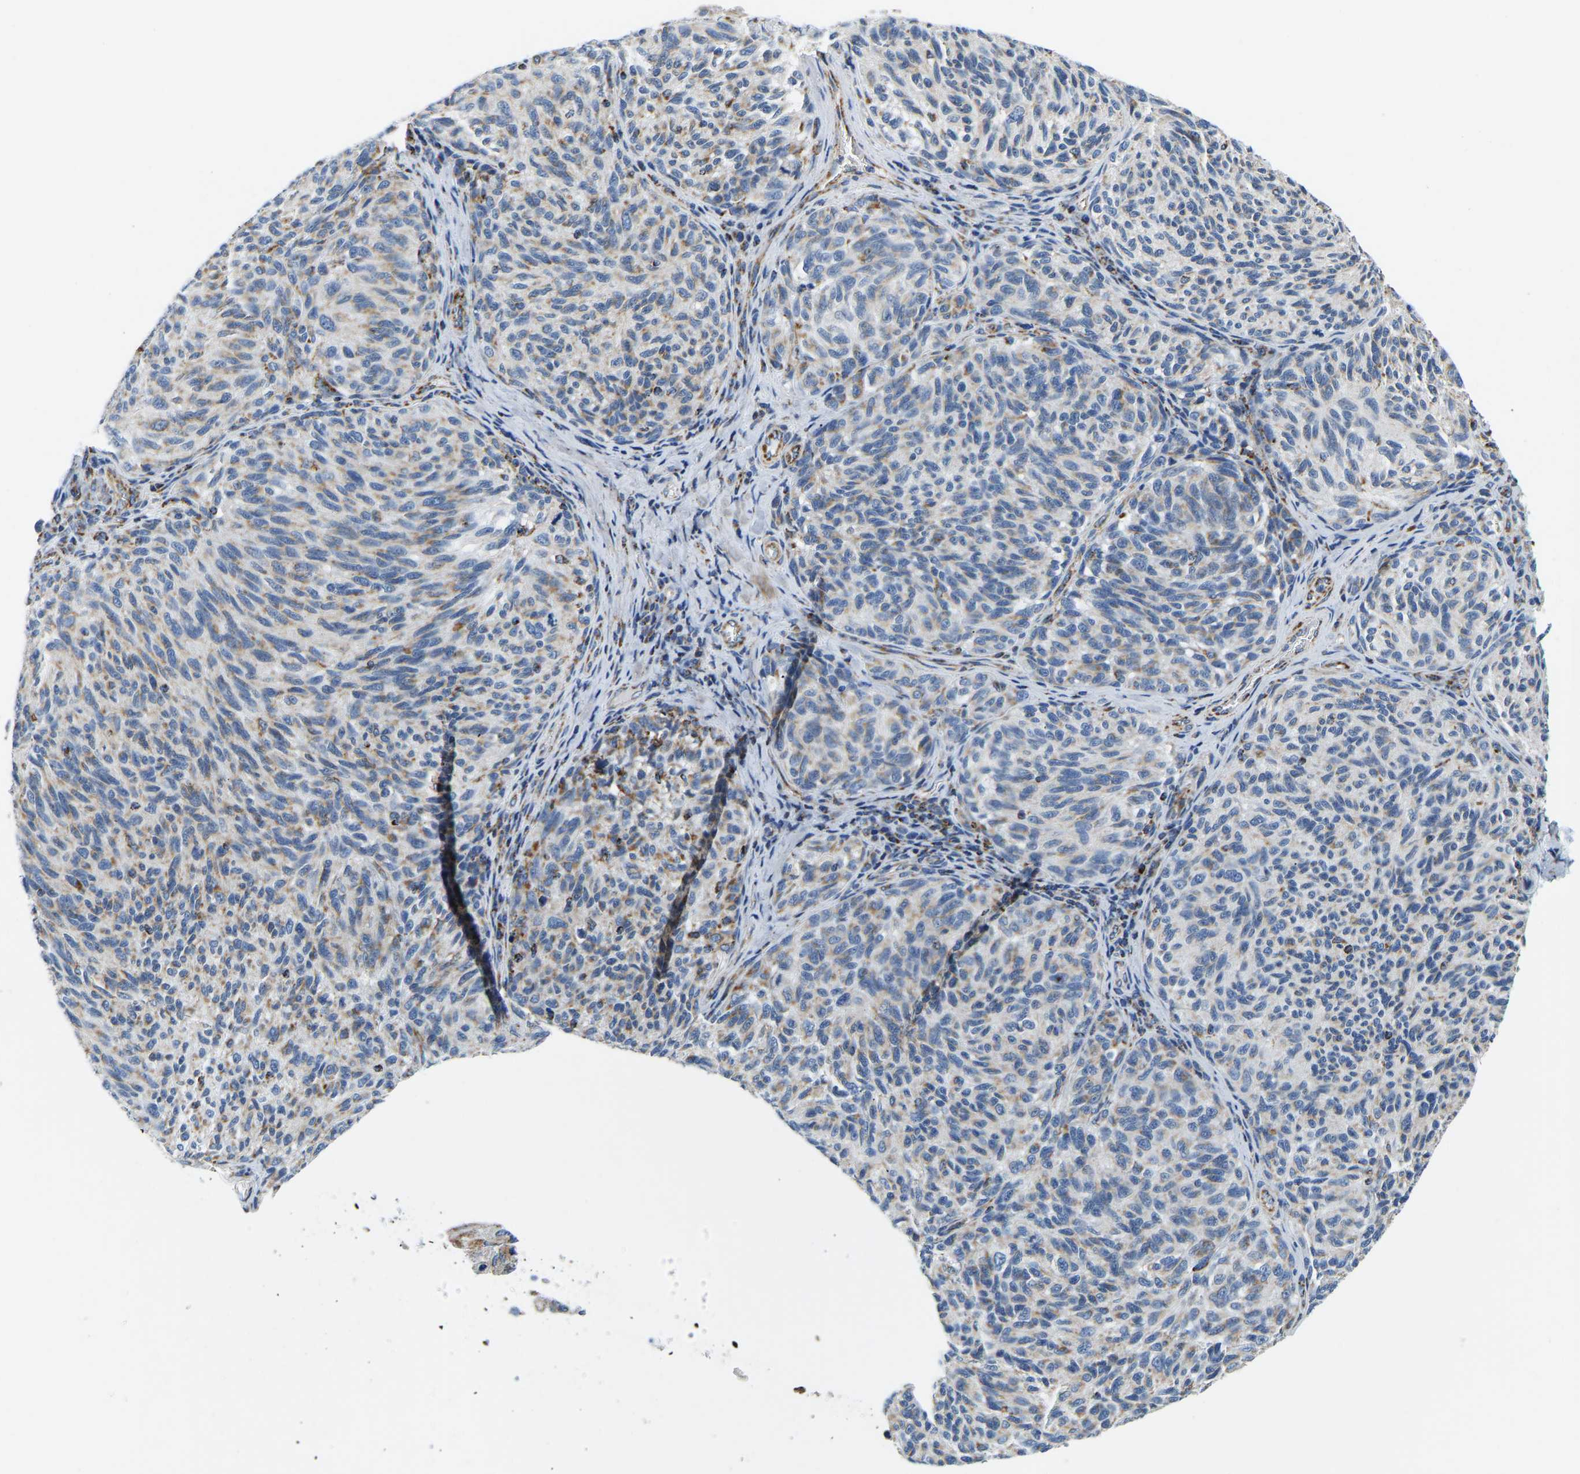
{"staining": {"intensity": "moderate", "quantity": "25%-75%", "location": "cytoplasmic/membranous"}, "tissue": "melanoma", "cell_type": "Tumor cells", "image_type": "cancer", "snomed": [{"axis": "morphology", "description": "Malignant melanoma, NOS"}, {"axis": "topography", "description": "Skin"}], "caption": "Tumor cells show medium levels of moderate cytoplasmic/membranous staining in about 25%-75% of cells in malignant melanoma.", "gene": "SFXN1", "patient": {"sex": "female", "age": 73}}